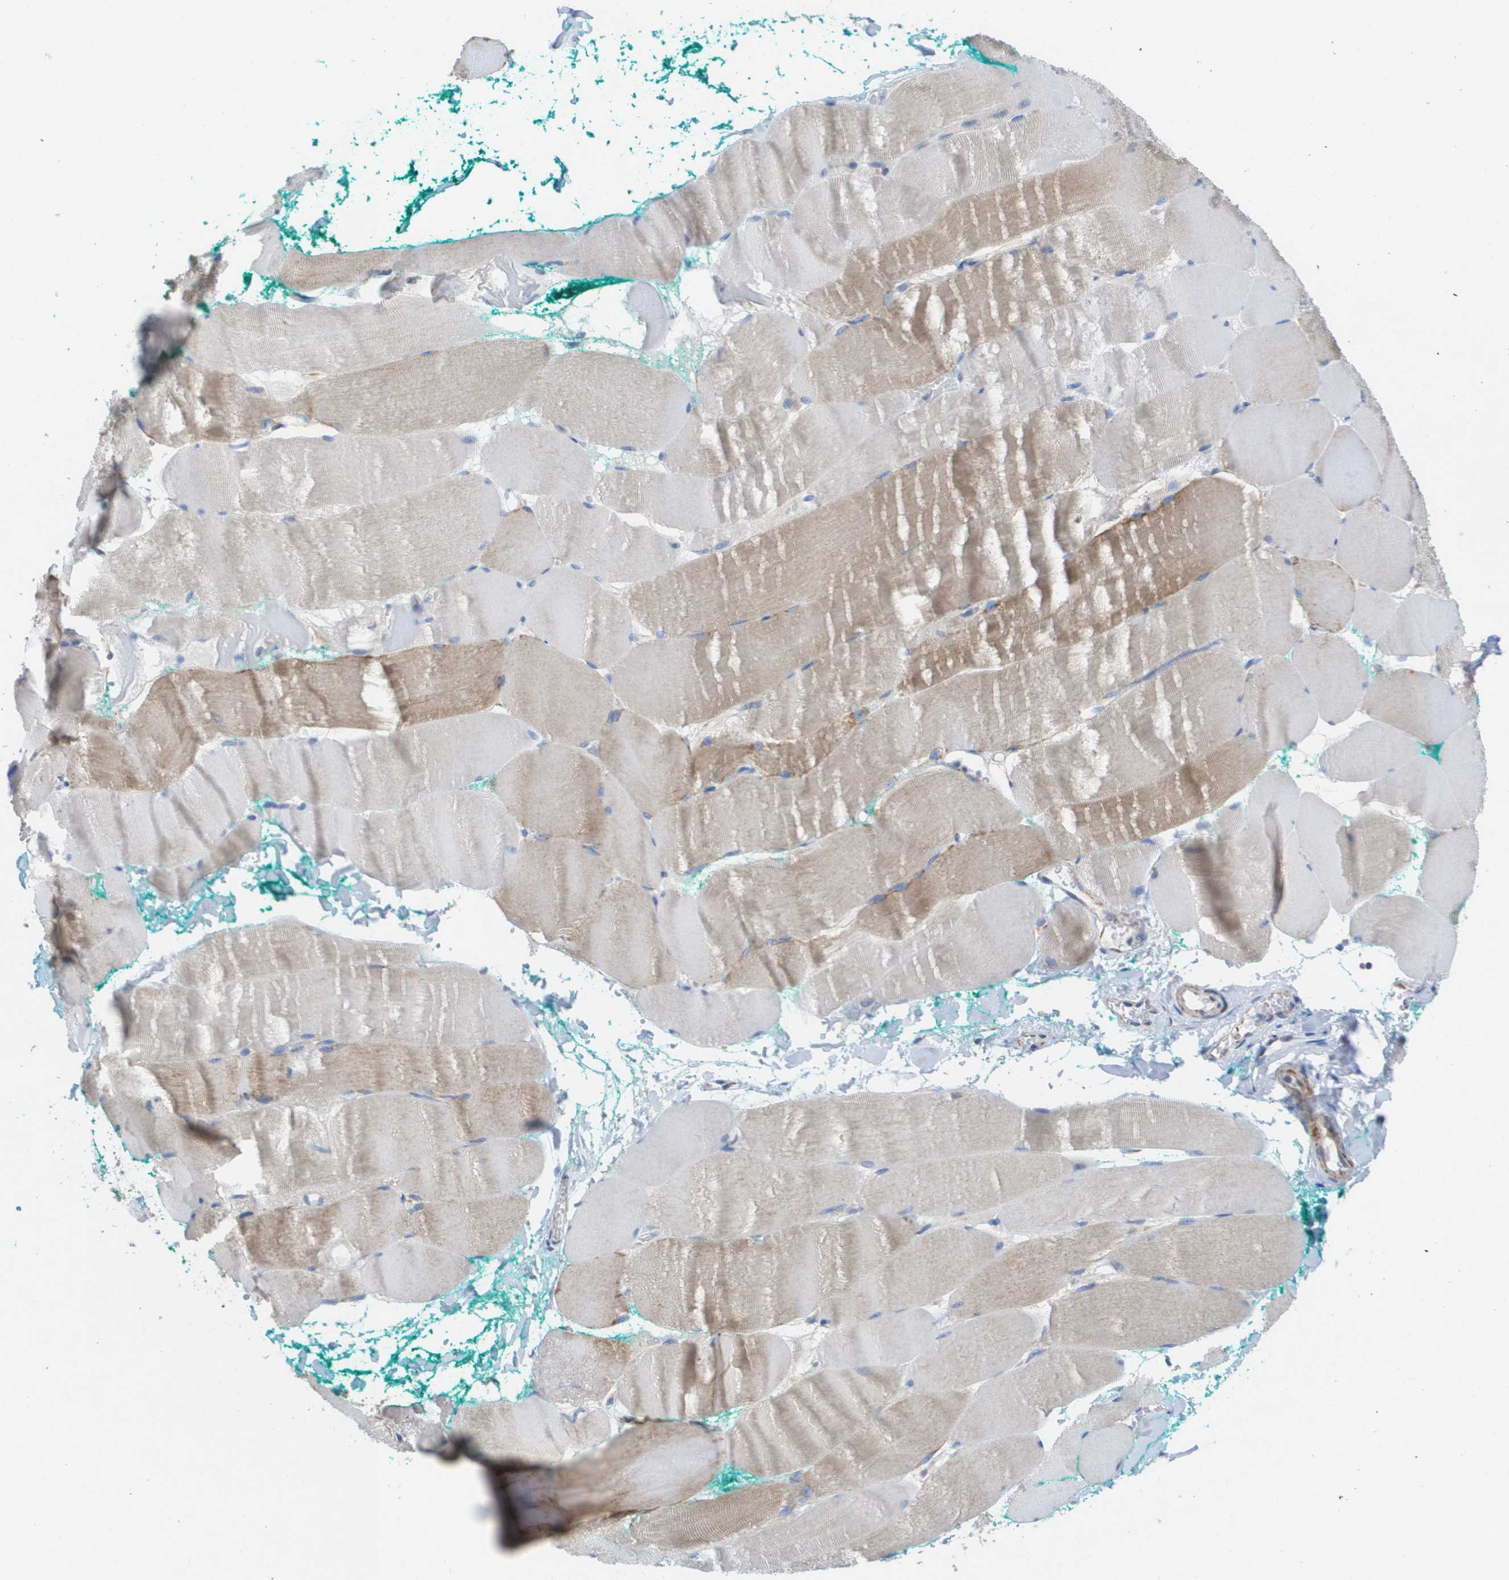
{"staining": {"intensity": "moderate", "quantity": "25%-75%", "location": "cytoplasmic/membranous"}, "tissue": "skeletal muscle", "cell_type": "Myocytes", "image_type": "normal", "snomed": [{"axis": "morphology", "description": "Normal tissue, NOS"}, {"axis": "morphology", "description": "Squamous cell carcinoma, NOS"}, {"axis": "topography", "description": "Skeletal muscle"}], "caption": "Immunohistochemistry image of benign skeletal muscle: skeletal muscle stained using immunohistochemistry (IHC) shows medium levels of moderate protein expression localized specifically in the cytoplasmic/membranous of myocytes, appearing as a cytoplasmic/membranous brown color.", "gene": "FIS1", "patient": {"sex": "male", "age": 51}}